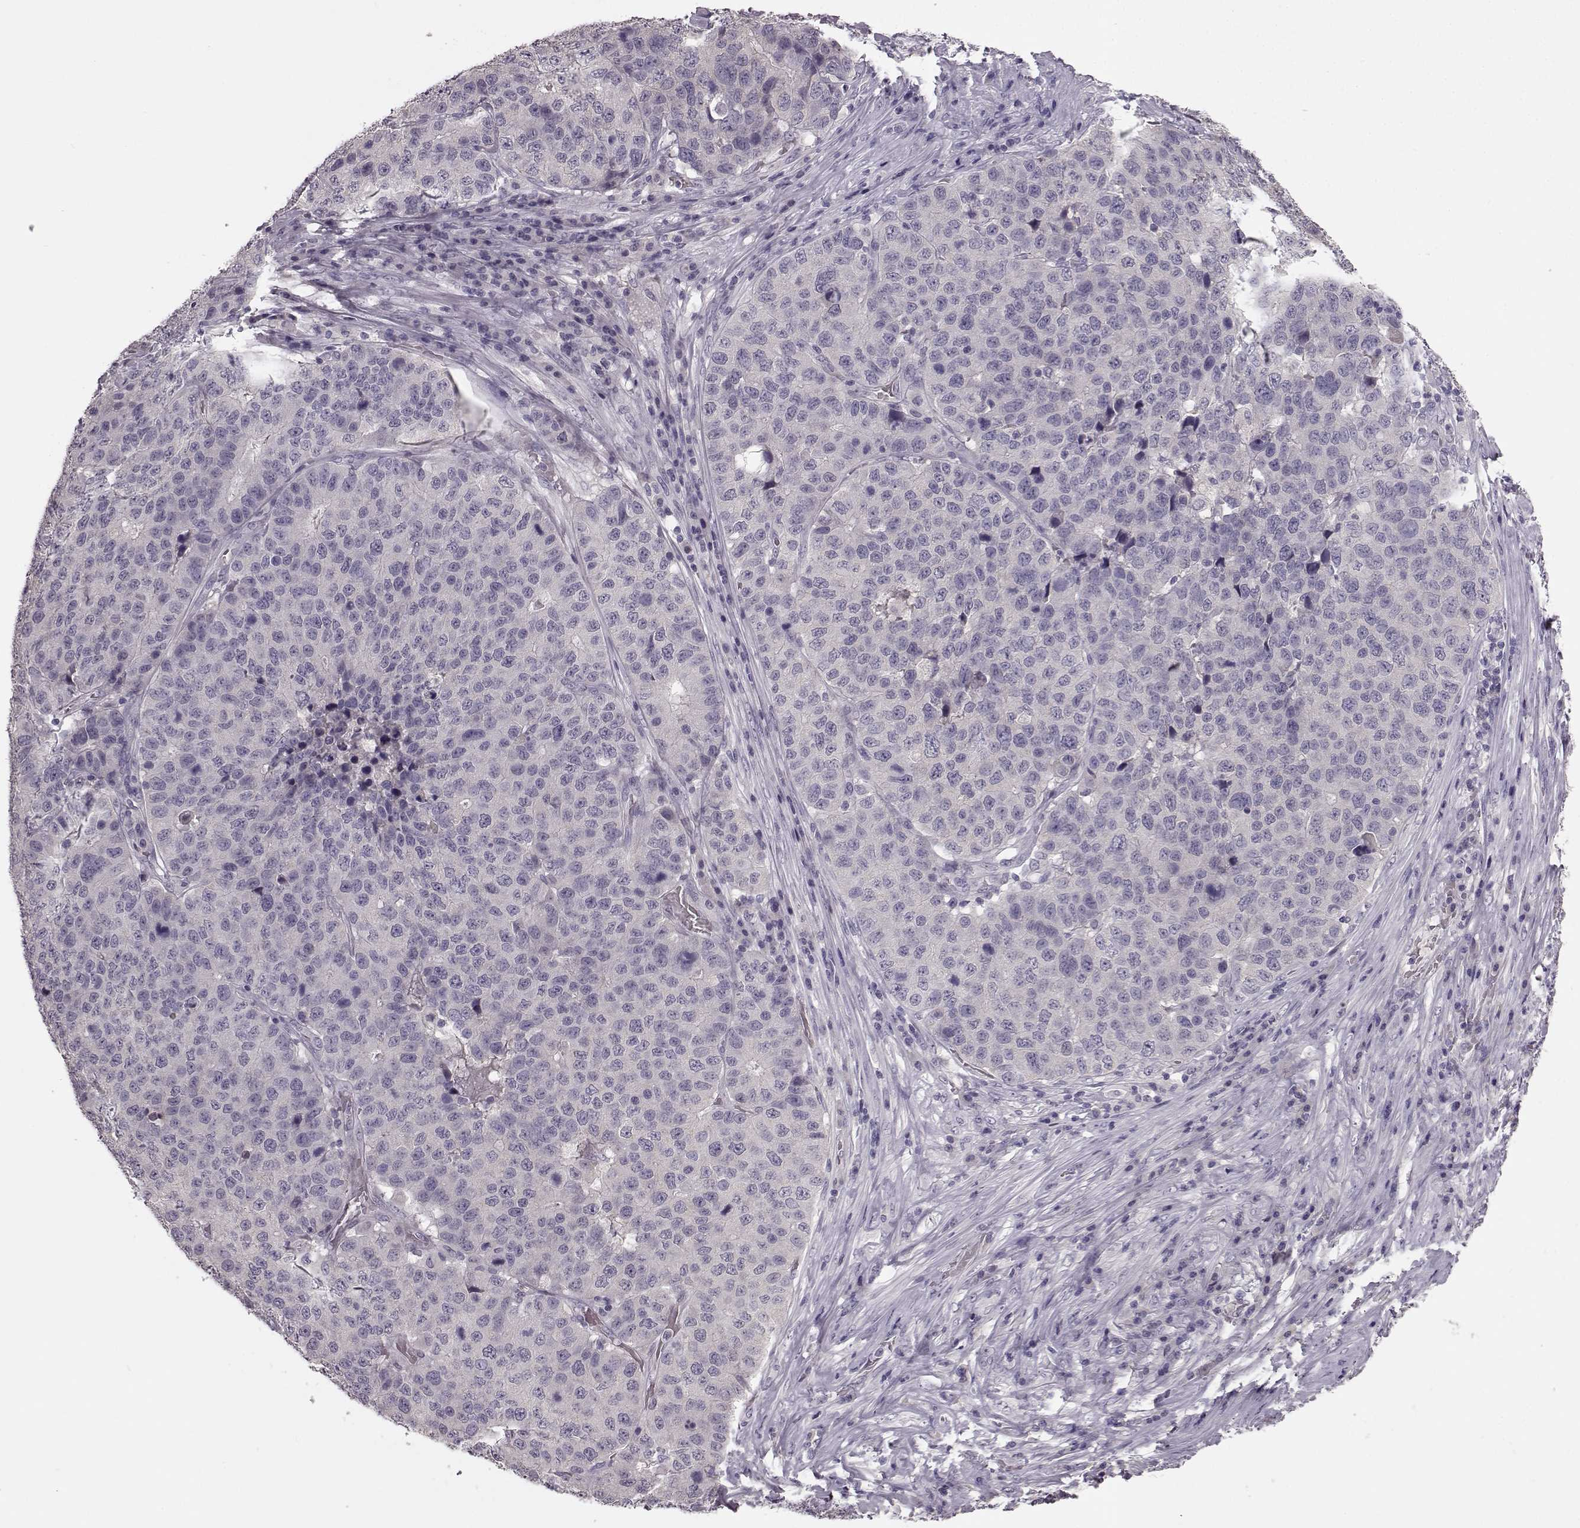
{"staining": {"intensity": "negative", "quantity": "none", "location": "none"}, "tissue": "stomach cancer", "cell_type": "Tumor cells", "image_type": "cancer", "snomed": [{"axis": "morphology", "description": "Adenocarcinoma, NOS"}, {"axis": "topography", "description": "Stomach"}], "caption": "There is no significant positivity in tumor cells of stomach cancer.", "gene": "BFSP2", "patient": {"sex": "male", "age": 71}}